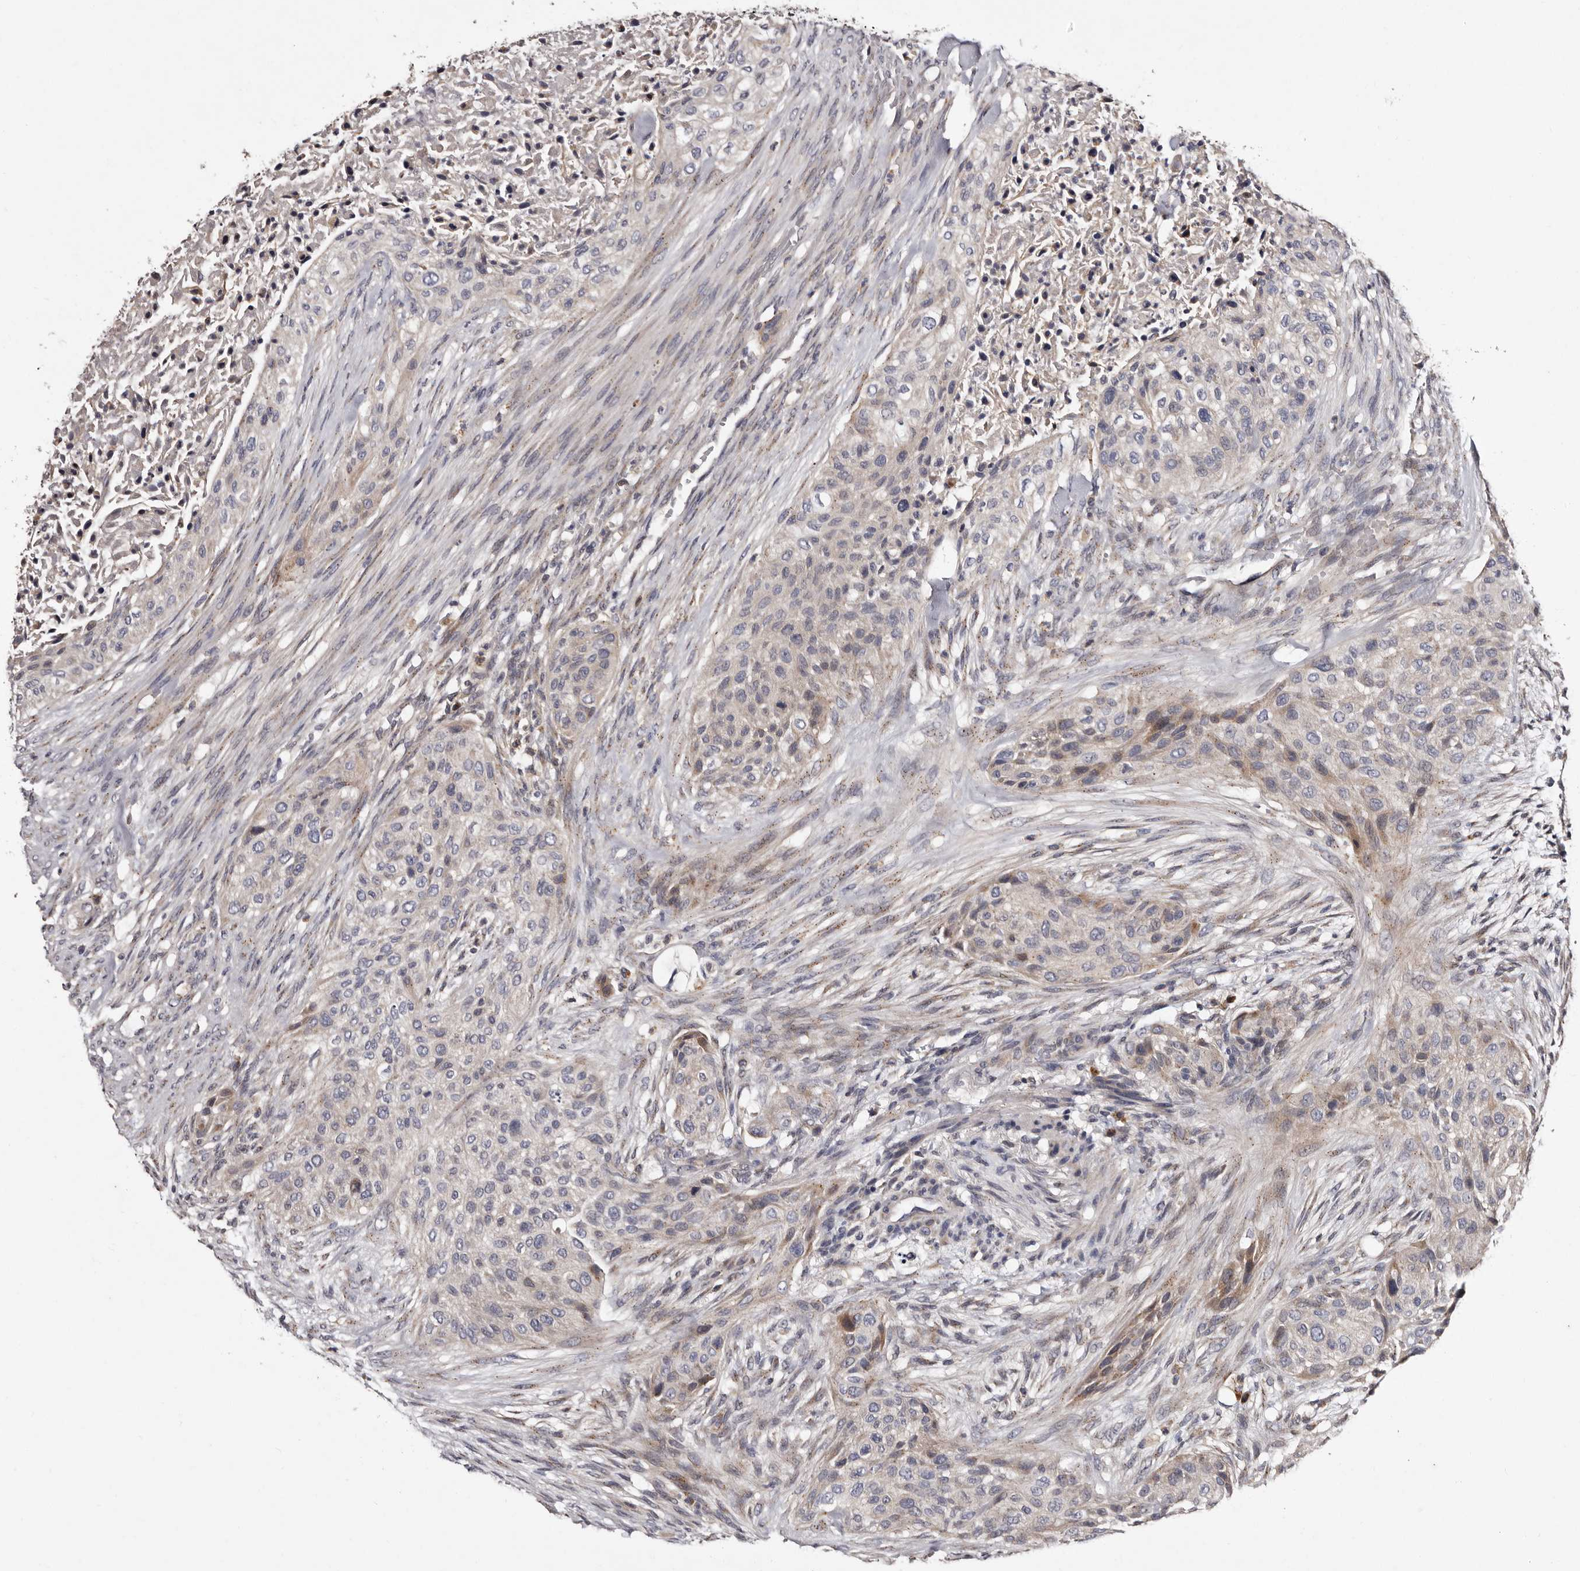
{"staining": {"intensity": "weak", "quantity": "25%-75%", "location": "cytoplasmic/membranous"}, "tissue": "urothelial cancer", "cell_type": "Tumor cells", "image_type": "cancer", "snomed": [{"axis": "morphology", "description": "Urothelial carcinoma, High grade"}, {"axis": "topography", "description": "Urinary bladder"}], "caption": "An image showing weak cytoplasmic/membranous staining in about 25%-75% of tumor cells in urothelial cancer, as visualized by brown immunohistochemical staining.", "gene": "DNPH1", "patient": {"sex": "male", "age": 35}}